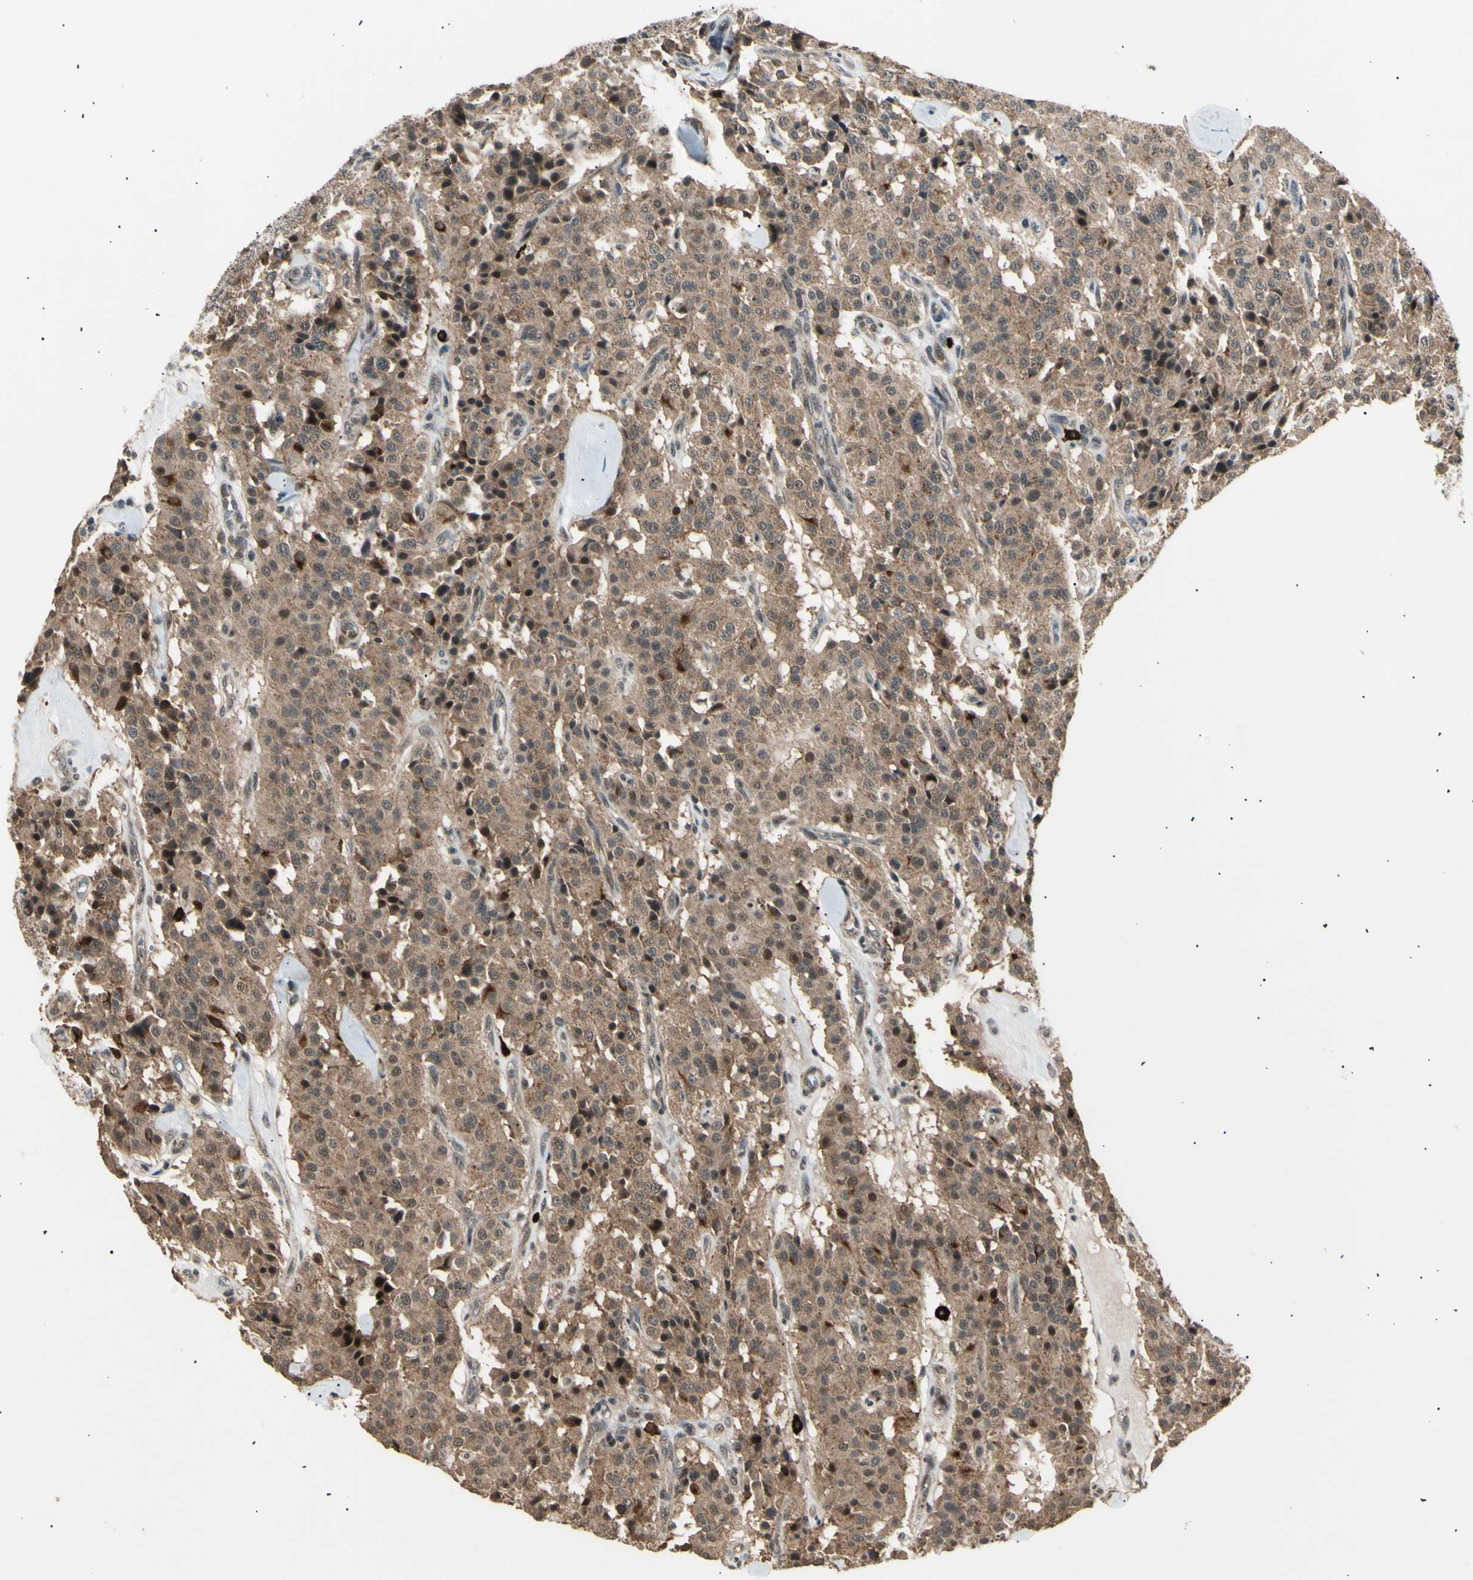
{"staining": {"intensity": "weak", "quantity": ">75%", "location": "cytoplasmic/membranous,nuclear"}, "tissue": "carcinoid", "cell_type": "Tumor cells", "image_type": "cancer", "snomed": [{"axis": "morphology", "description": "Carcinoid, malignant, NOS"}, {"axis": "topography", "description": "Lung"}], "caption": "Human carcinoid (malignant) stained with a brown dye shows weak cytoplasmic/membranous and nuclear positive expression in approximately >75% of tumor cells.", "gene": "NUAK2", "patient": {"sex": "male", "age": 30}}